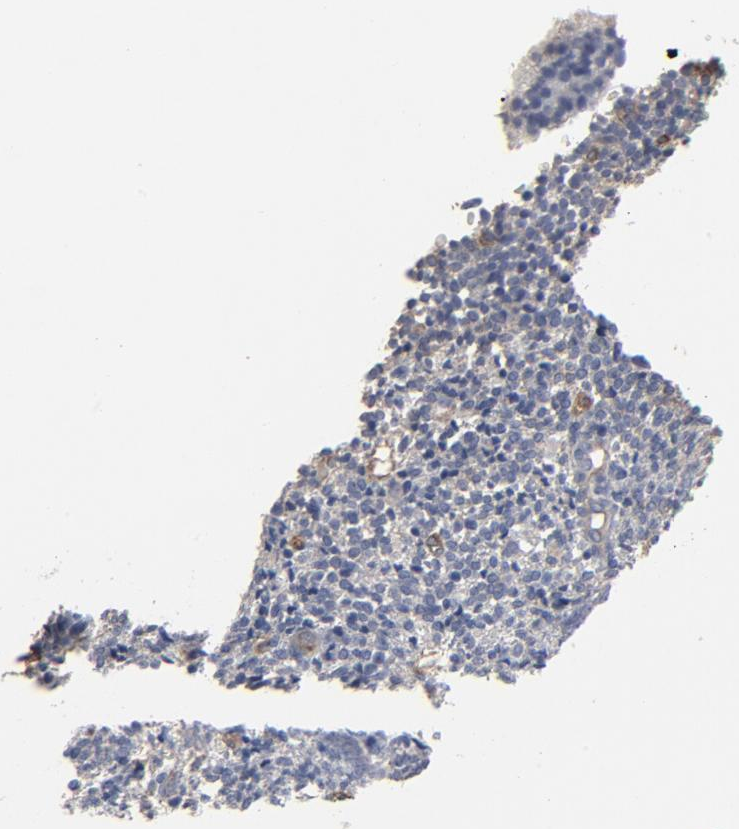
{"staining": {"intensity": "negative", "quantity": "none", "location": "none"}, "tissue": "endometrium", "cell_type": "Cells in endometrial stroma", "image_type": "normal", "snomed": [{"axis": "morphology", "description": "Normal tissue, NOS"}, {"axis": "topography", "description": "Endometrium"}], "caption": "IHC micrograph of normal endometrium: human endometrium stained with DAB (3,3'-diaminobenzidine) reveals no significant protein expression in cells in endometrial stroma.", "gene": "KDR", "patient": {"sex": "female", "age": 27}}